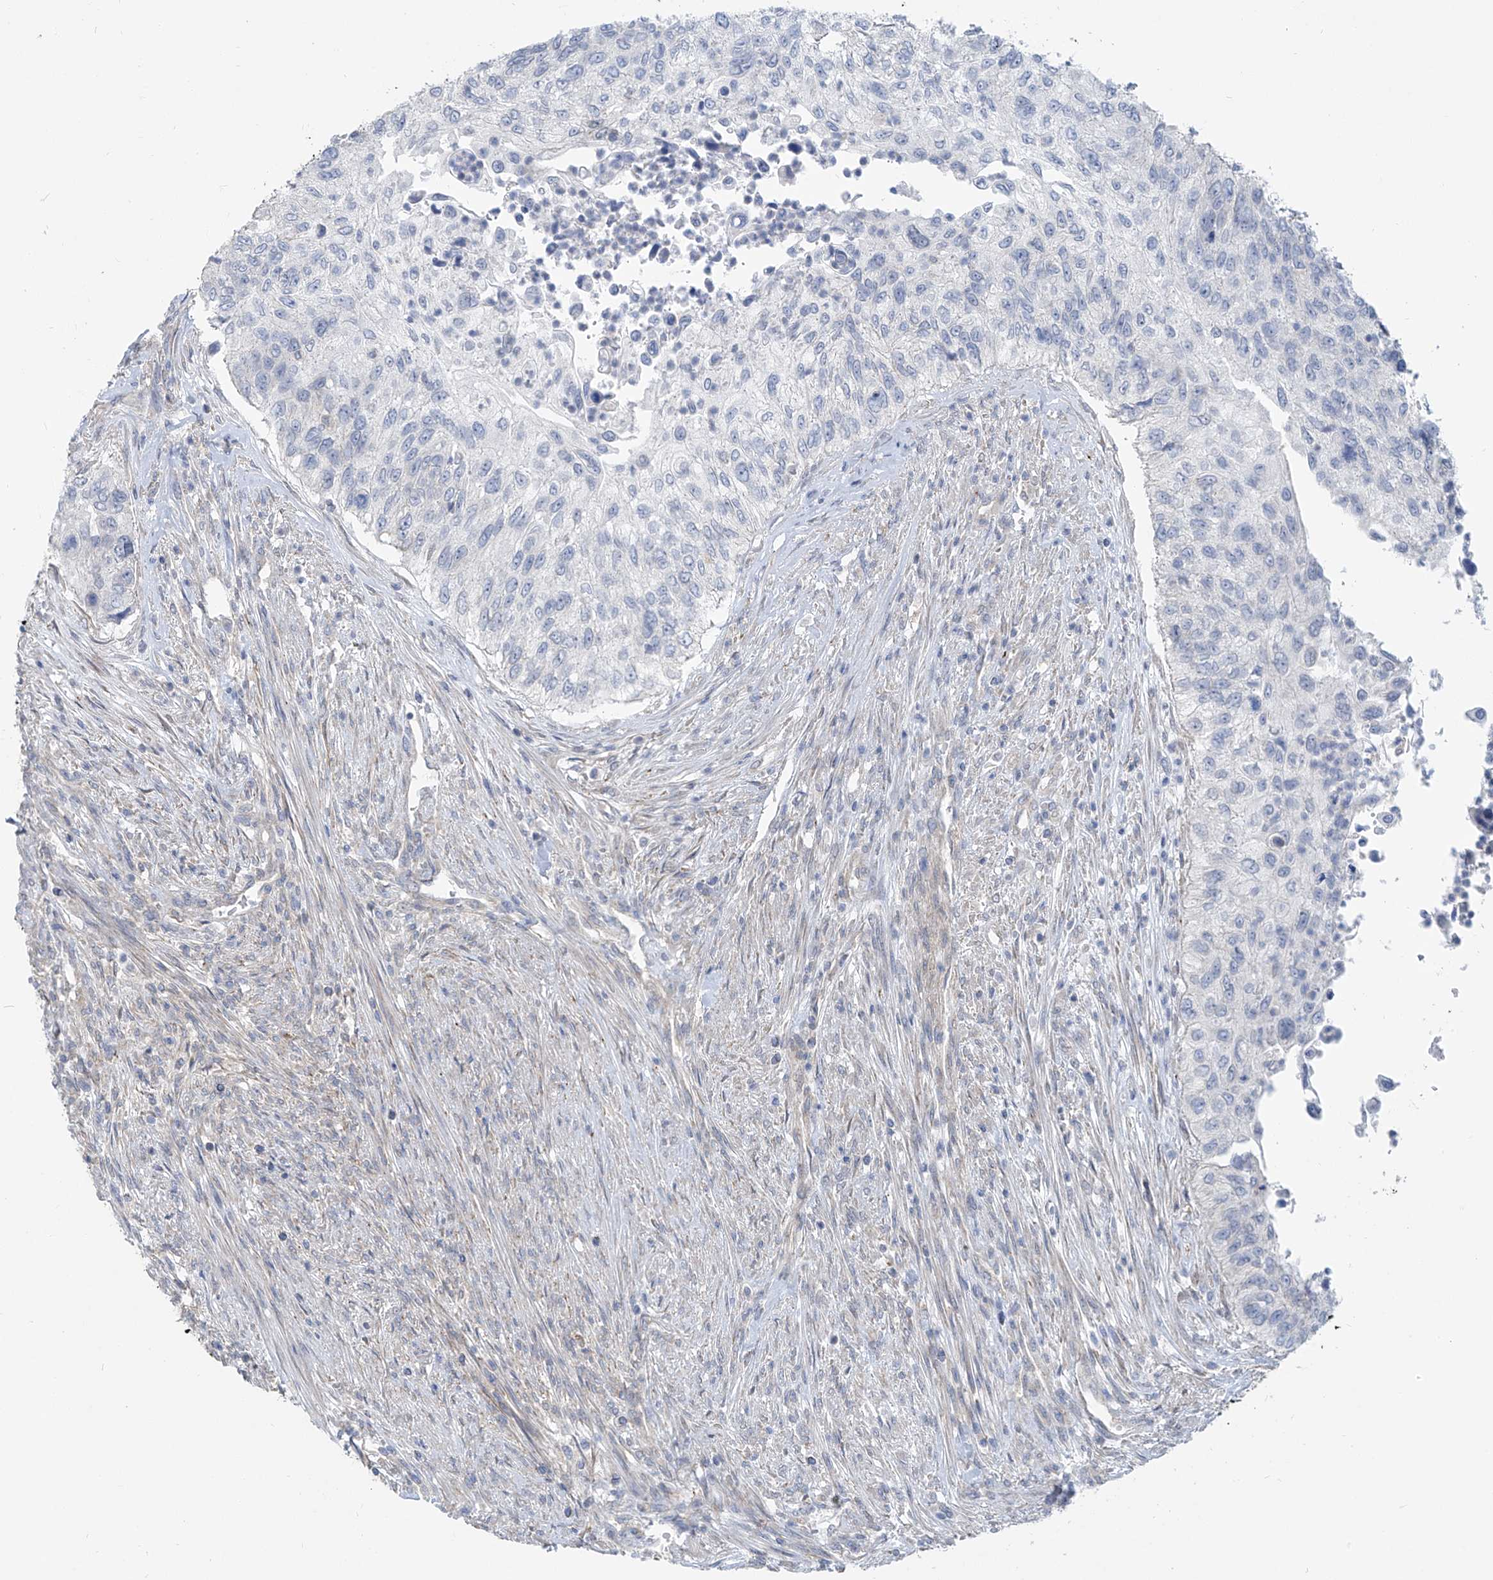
{"staining": {"intensity": "negative", "quantity": "none", "location": "none"}, "tissue": "urothelial cancer", "cell_type": "Tumor cells", "image_type": "cancer", "snomed": [{"axis": "morphology", "description": "Urothelial carcinoma, High grade"}, {"axis": "topography", "description": "Urinary bladder"}], "caption": "A high-resolution image shows immunohistochemistry staining of urothelial carcinoma (high-grade), which exhibits no significant staining in tumor cells.", "gene": "KRTAP25-1", "patient": {"sex": "female", "age": 60}}